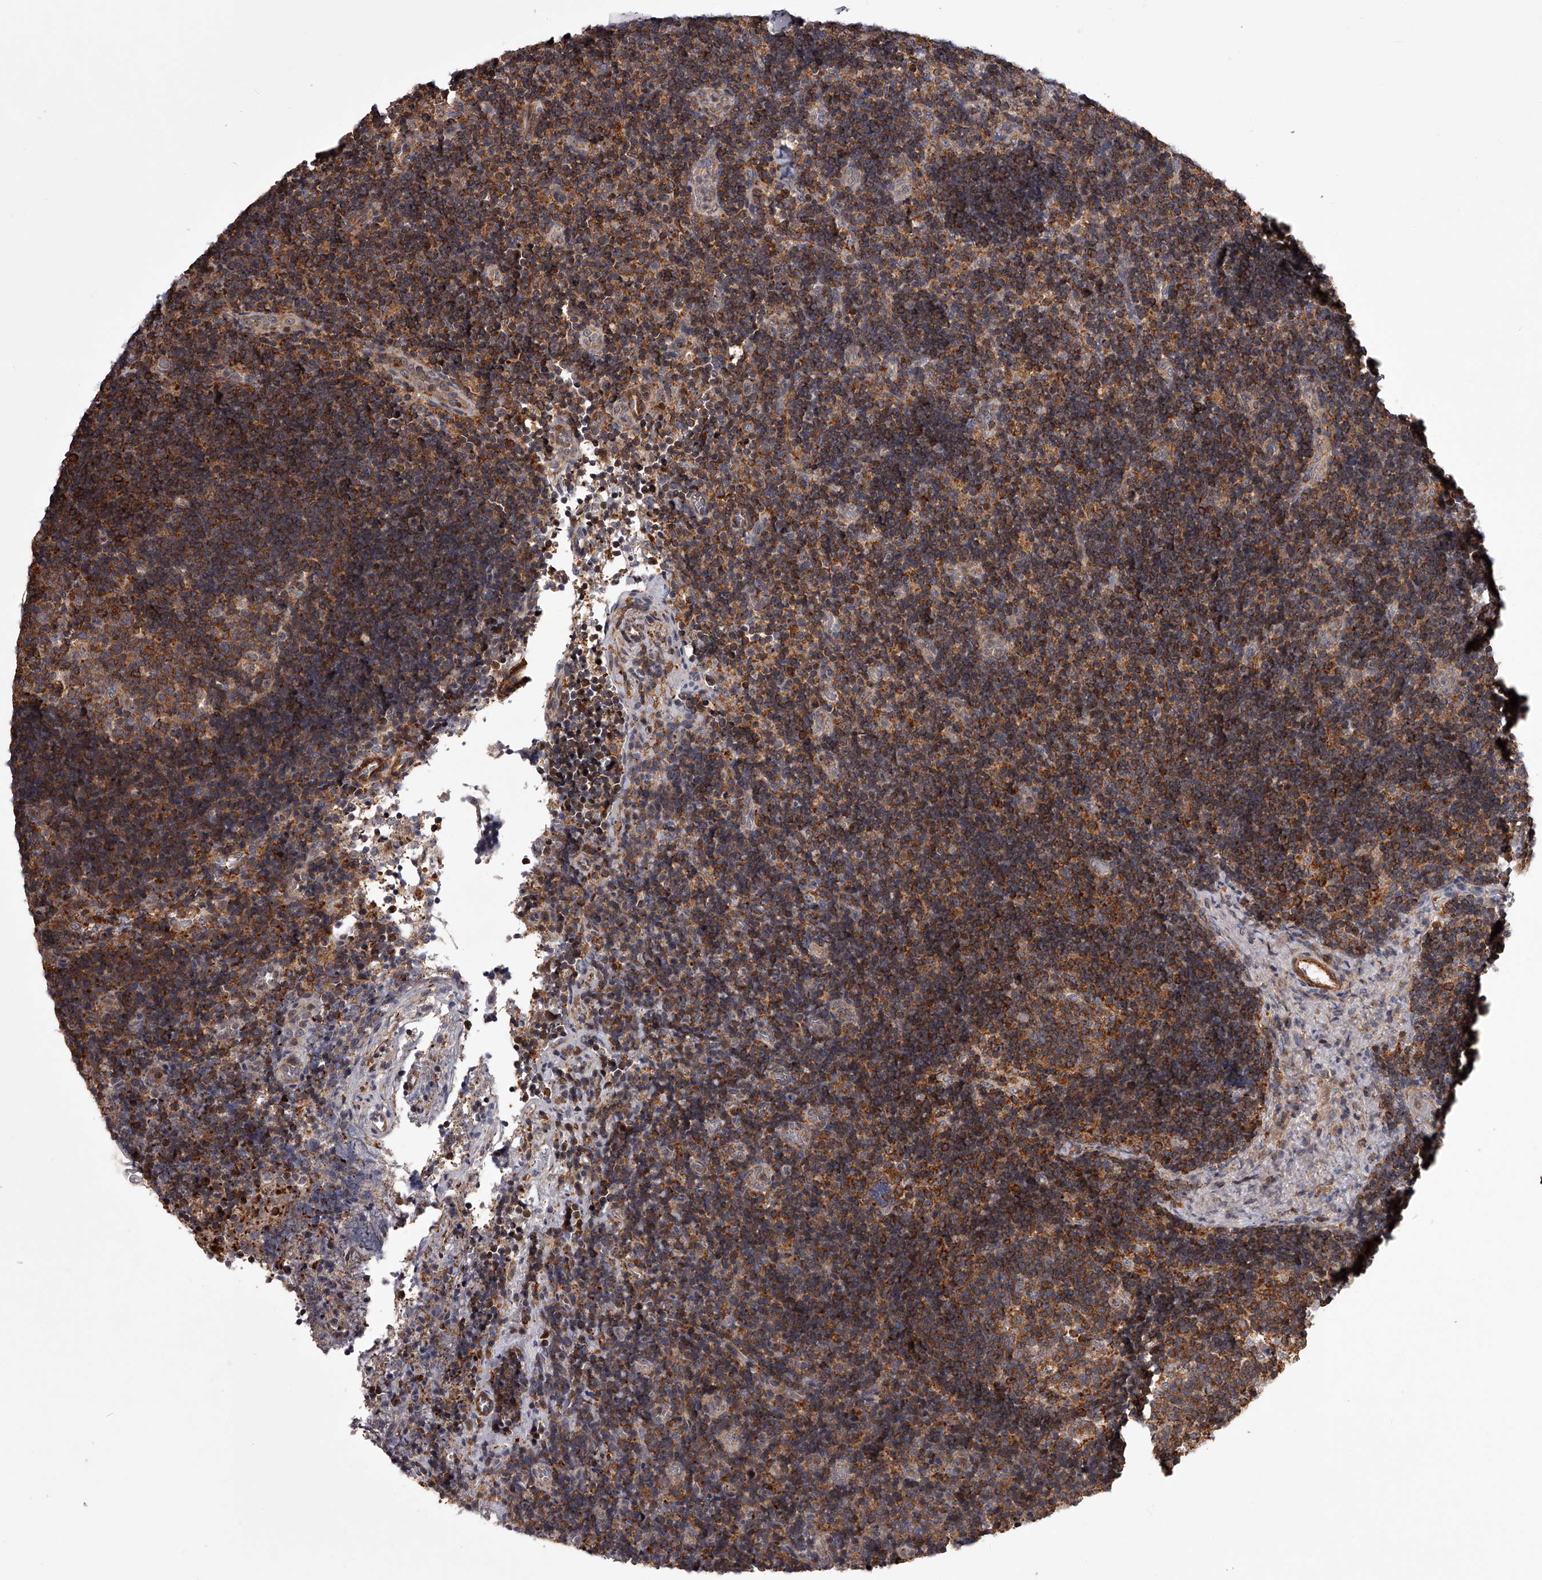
{"staining": {"intensity": "moderate", "quantity": "25%-75%", "location": "cytoplasmic/membranous"}, "tissue": "lymph node", "cell_type": "Germinal center cells", "image_type": "normal", "snomed": [{"axis": "morphology", "description": "Normal tissue, NOS"}, {"axis": "topography", "description": "Lymph node"}], "caption": "Unremarkable lymph node demonstrates moderate cytoplasmic/membranous staining in about 25%-75% of germinal center cells, visualized by immunohistochemistry.", "gene": "RRP36", "patient": {"sex": "female", "age": 22}}